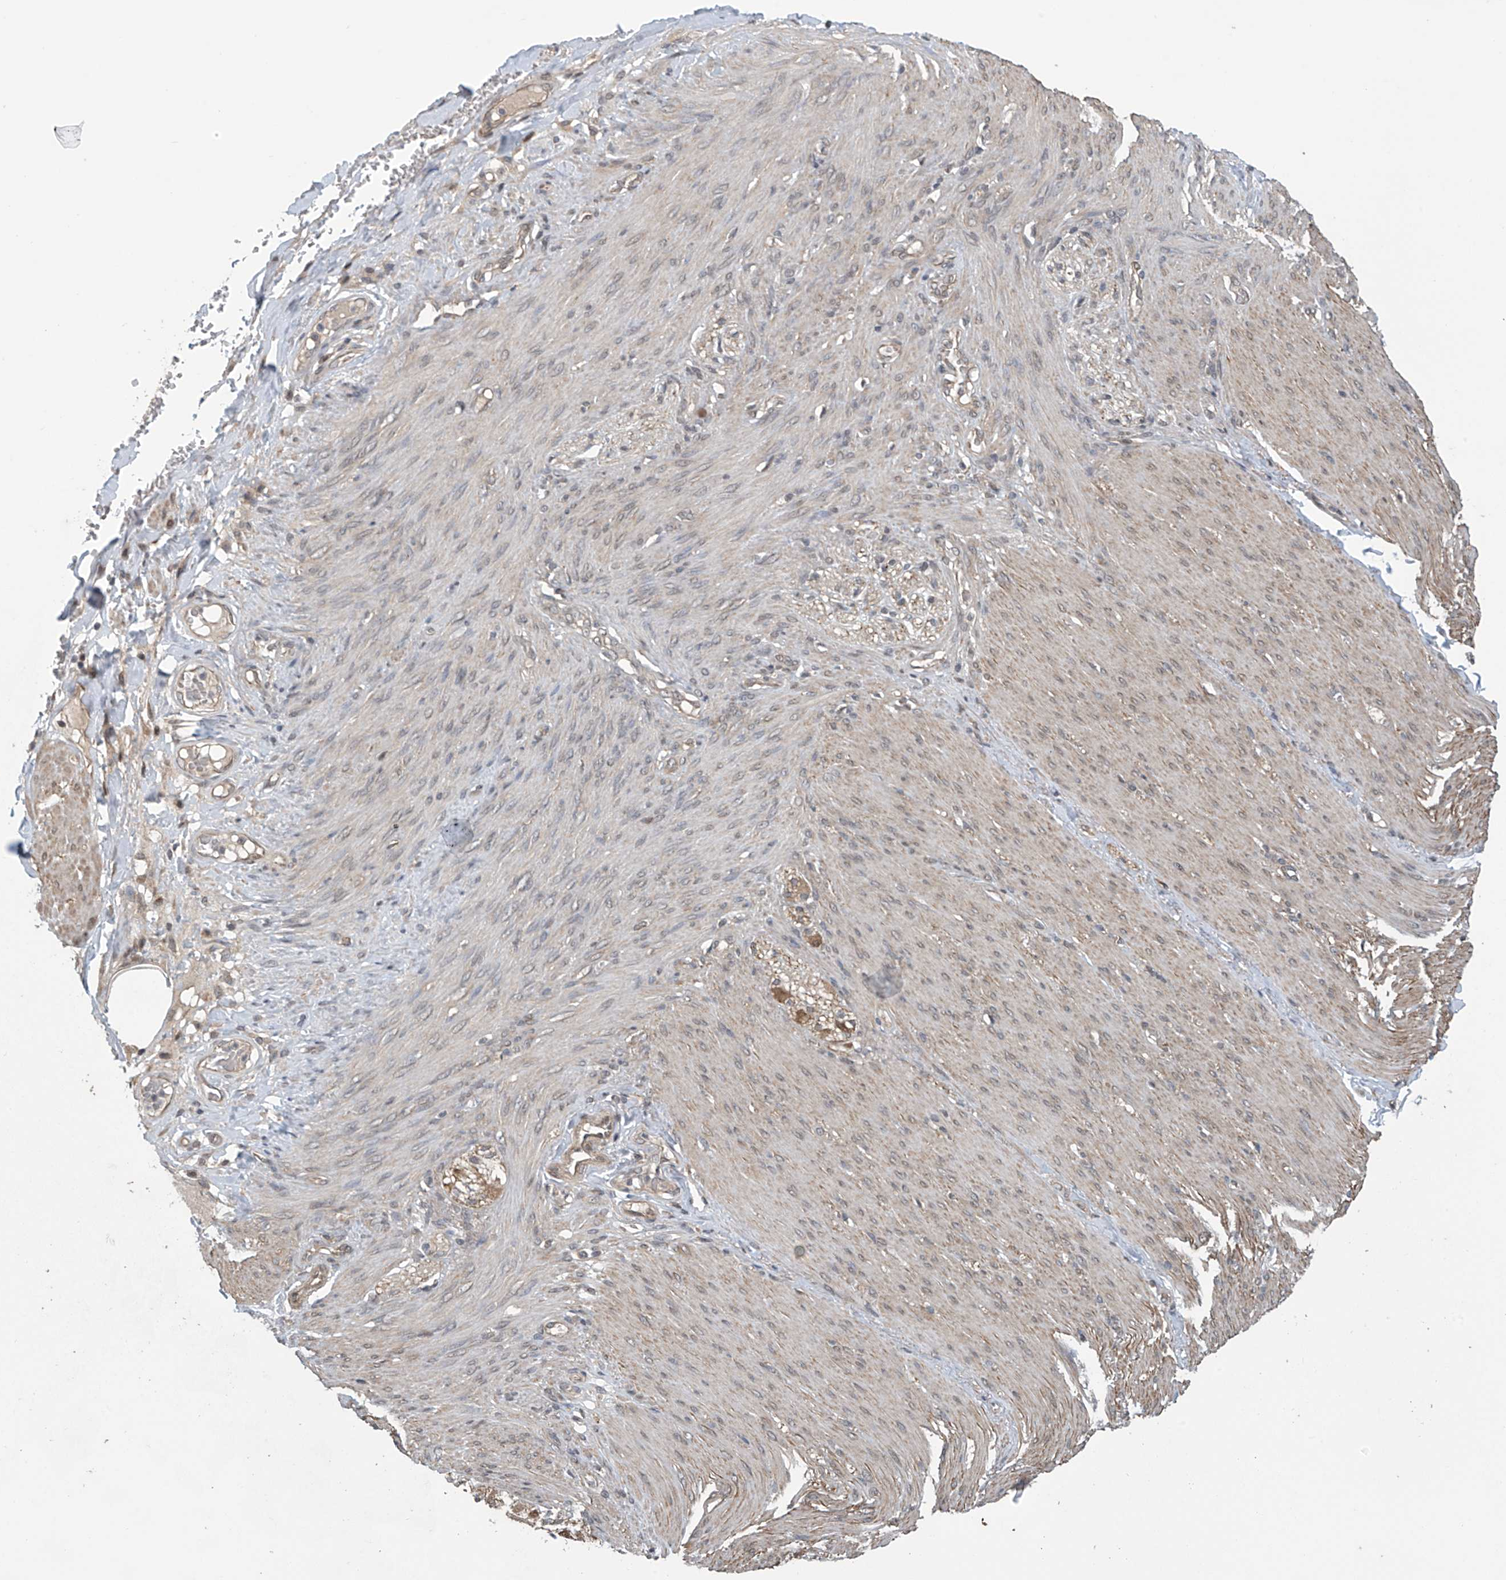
{"staining": {"intensity": "moderate", "quantity": ">75%", "location": "cytoplasmic/membranous,nuclear"}, "tissue": "adipose tissue", "cell_type": "Adipocytes", "image_type": "normal", "snomed": [{"axis": "morphology", "description": "Normal tissue, NOS"}, {"axis": "topography", "description": "Colon"}, {"axis": "topography", "description": "Peripheral nerve tissue"}], "caption": "Immunohistochemical staining of benign human adipose tissue displays >75% levels of moderate cytoplasmic/membranous,nuclear protein positivity in approximately >75% of adipocytes.", "gene": "ABHD13", "patient": {"sex": "female", "age": 61}}